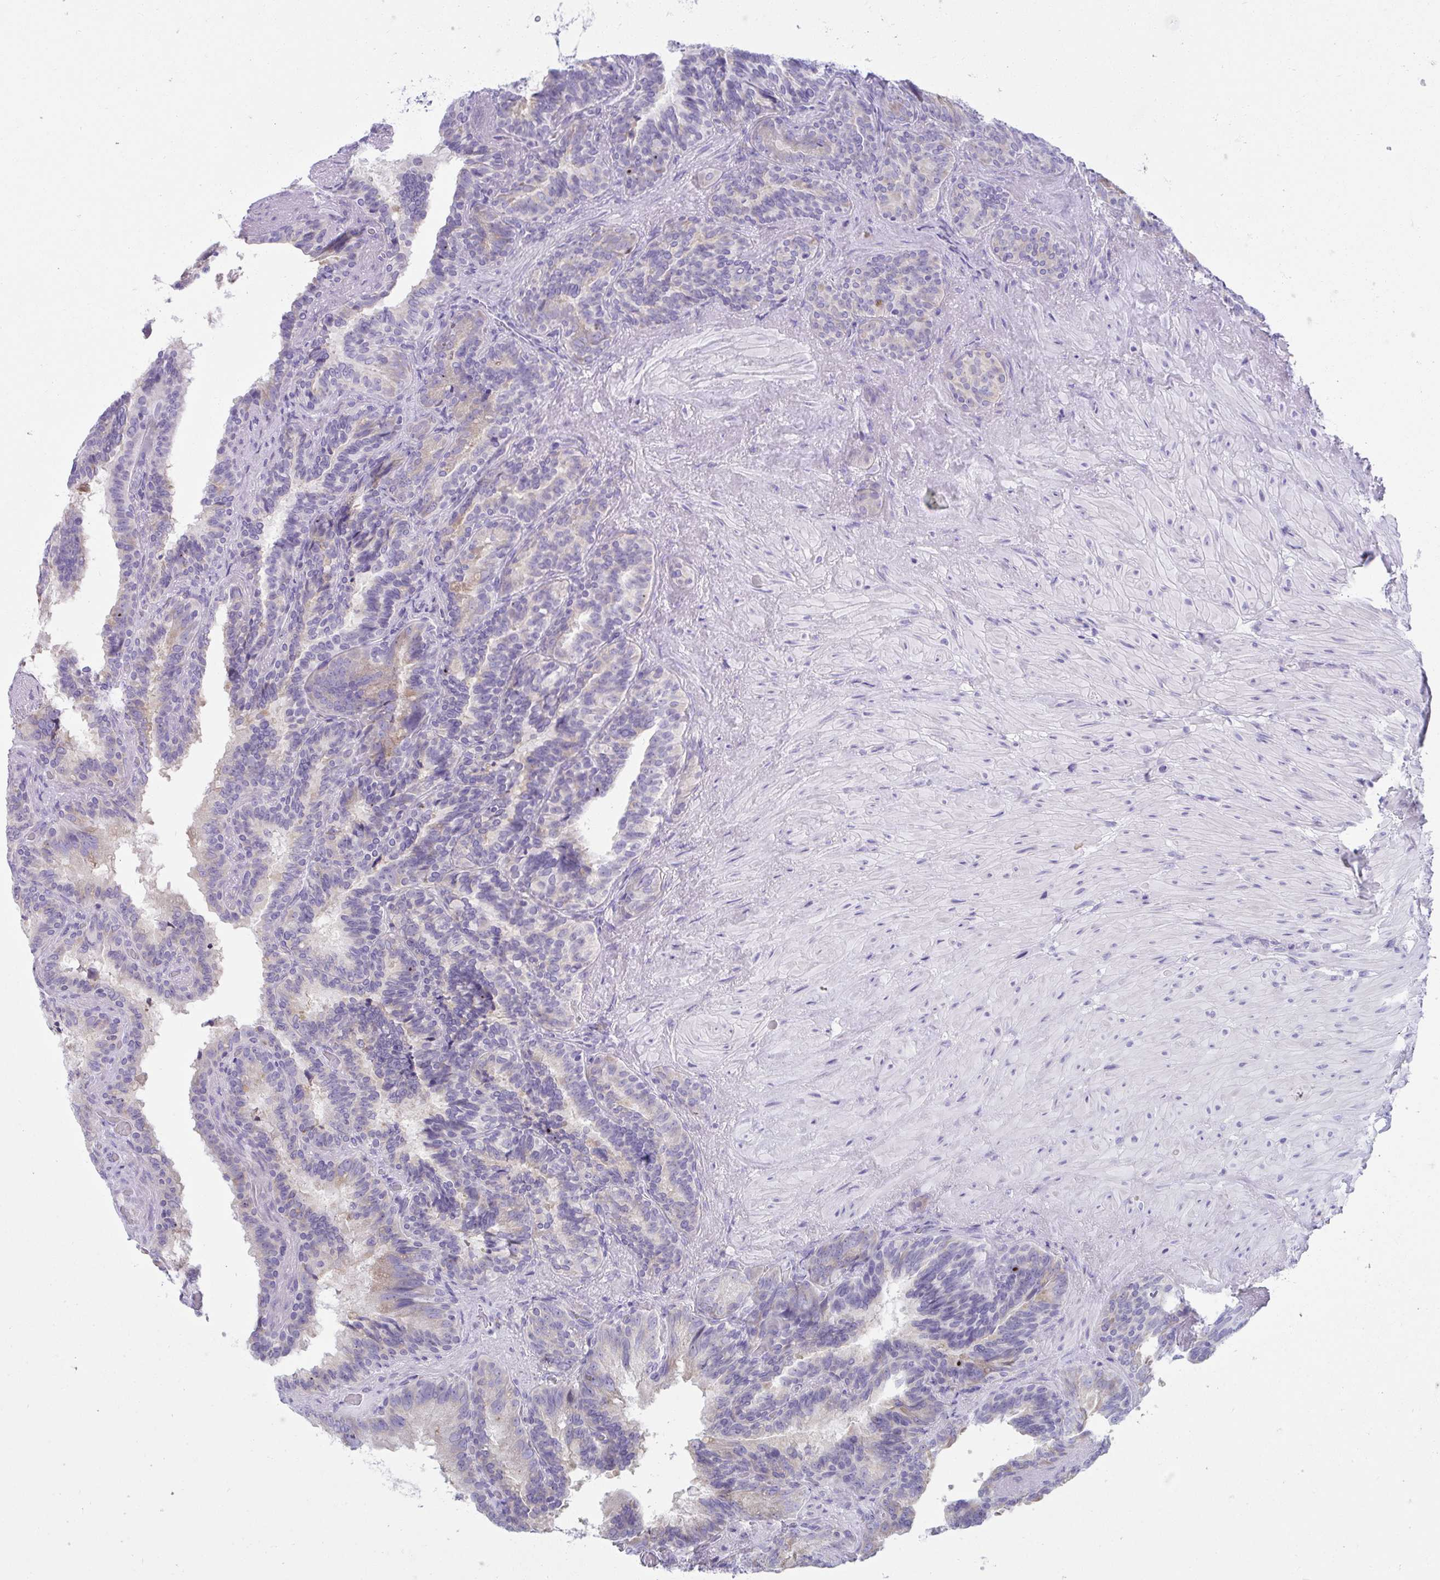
{"staining": {"intensity": "weak", "quantity": "<25%", "location": "cytoplasmic/membranous"}, "tissue": "seminal vesicle", "cell_type": "Glandular cells", "image_type": "normal", "snomed": [{"axis": "morphology", "description": "Normal tissue, NOS"}, {"axis": "topography", "description": "Seminal veicle"}], "caption": "A micrograph of seminal vesicle stained for a protein shows no brown staining in glandular cells. (DAB (3,3'-diaminobenzidine) immunohistochemistry with hematoxylin counter stain).", "gene": "FASLG", "patient": {"sex": "male", "age": 60}}